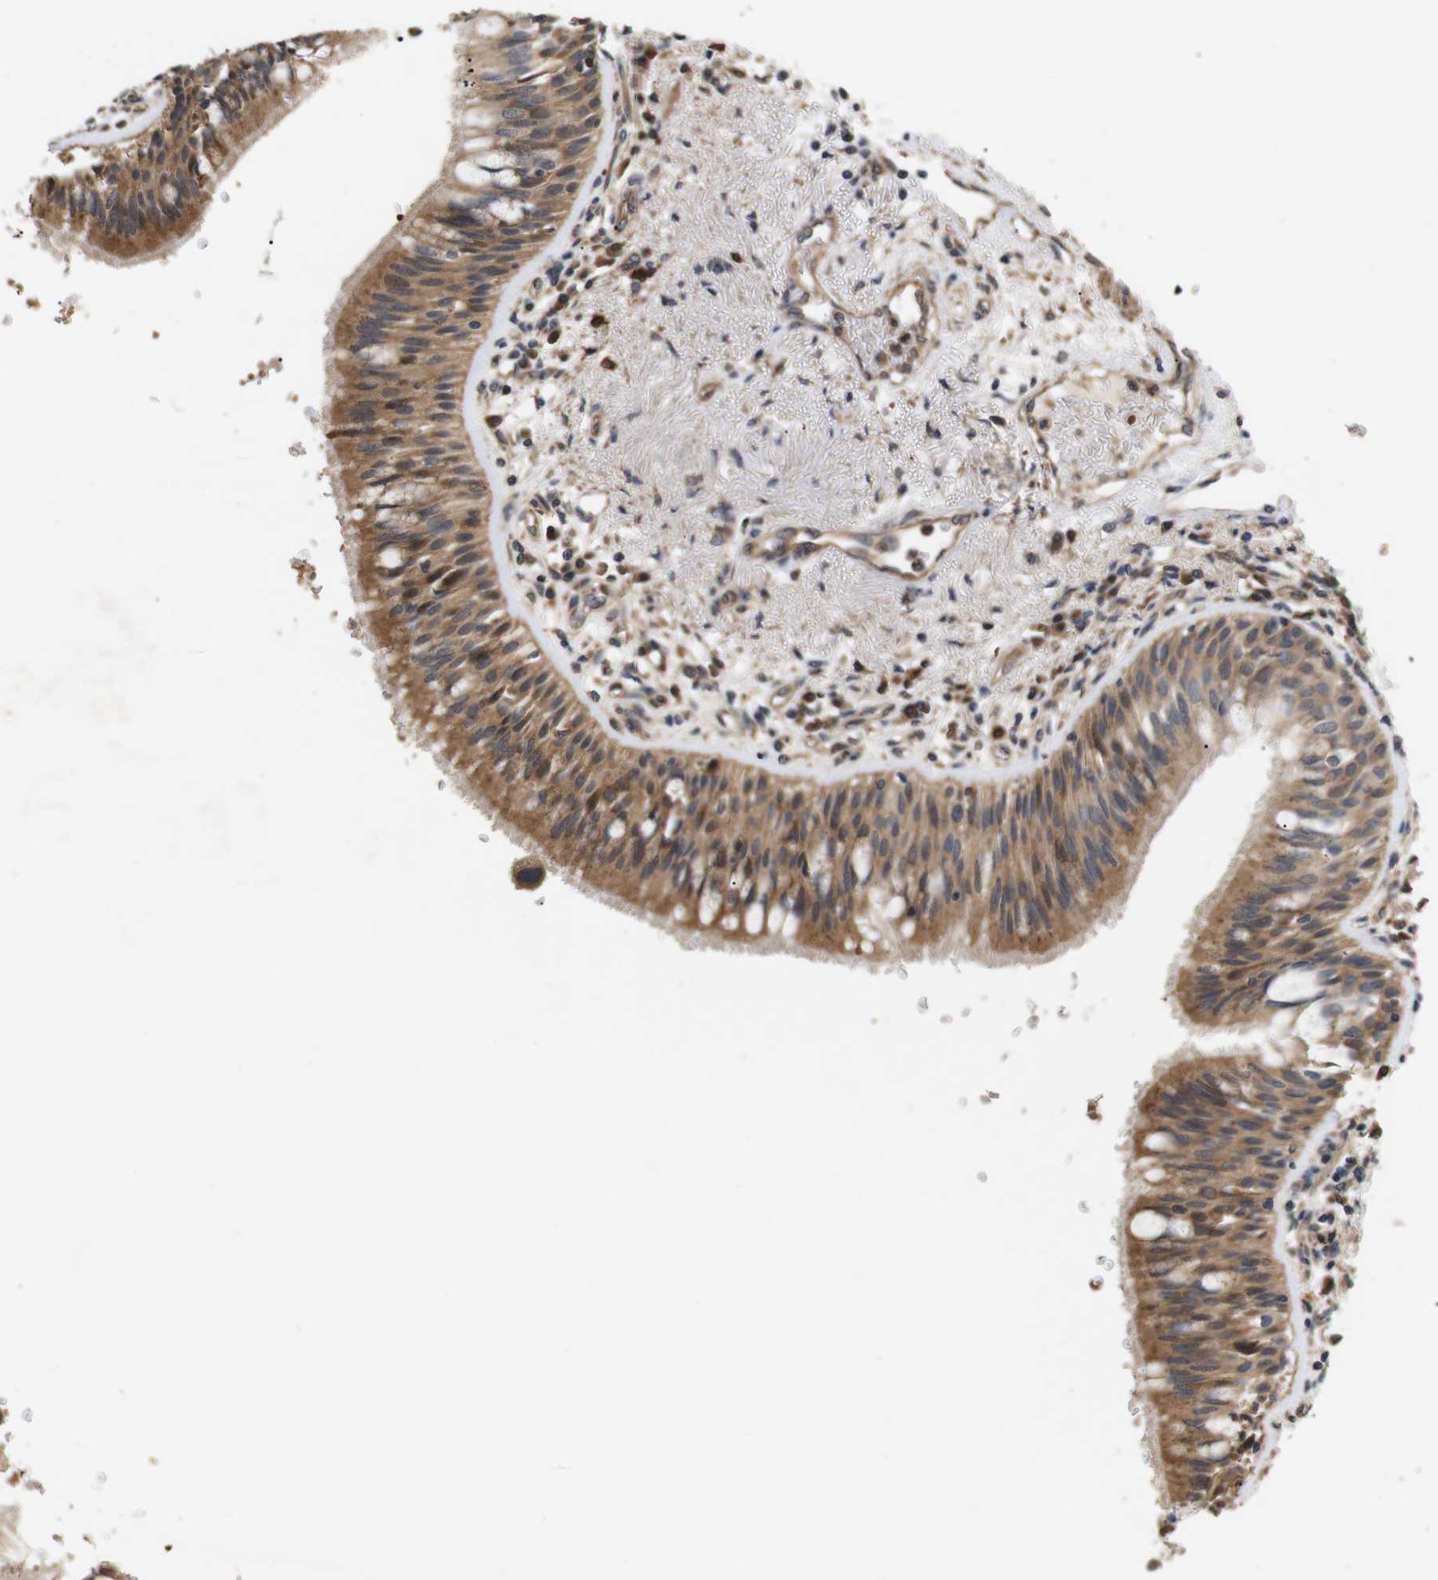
{"staining": {"intensity": "moderate", "quantity": ">75%", "location": "cytoplasmic/membranous"}, "tissue": "bronchus", "cell_type": "Respiratory epithelial cells", "image_type": "normal", "snomed": [{"axis": "morphology", "description": "Normal tissue, NOS"}, {"axis": "morphology", "description": "Adenocarcinoma, NOS"}, {"axis": "morphology", "description": "Adenocarcinoma, metastatic, NOS"}, {"axis": "topography", "description": "Lymph node"}, {"axis": "topography", "description": "Bronchus"}, {"axis": "topography", "description": "Lung"}], "caption": "Bronchus stained with IHC displays moderate cytoplasmic/membranous expression in approximately >75% of respiratory epithelial cells.", "gene": "DDR1", "patient": {"sex": "female", "age": 54}}